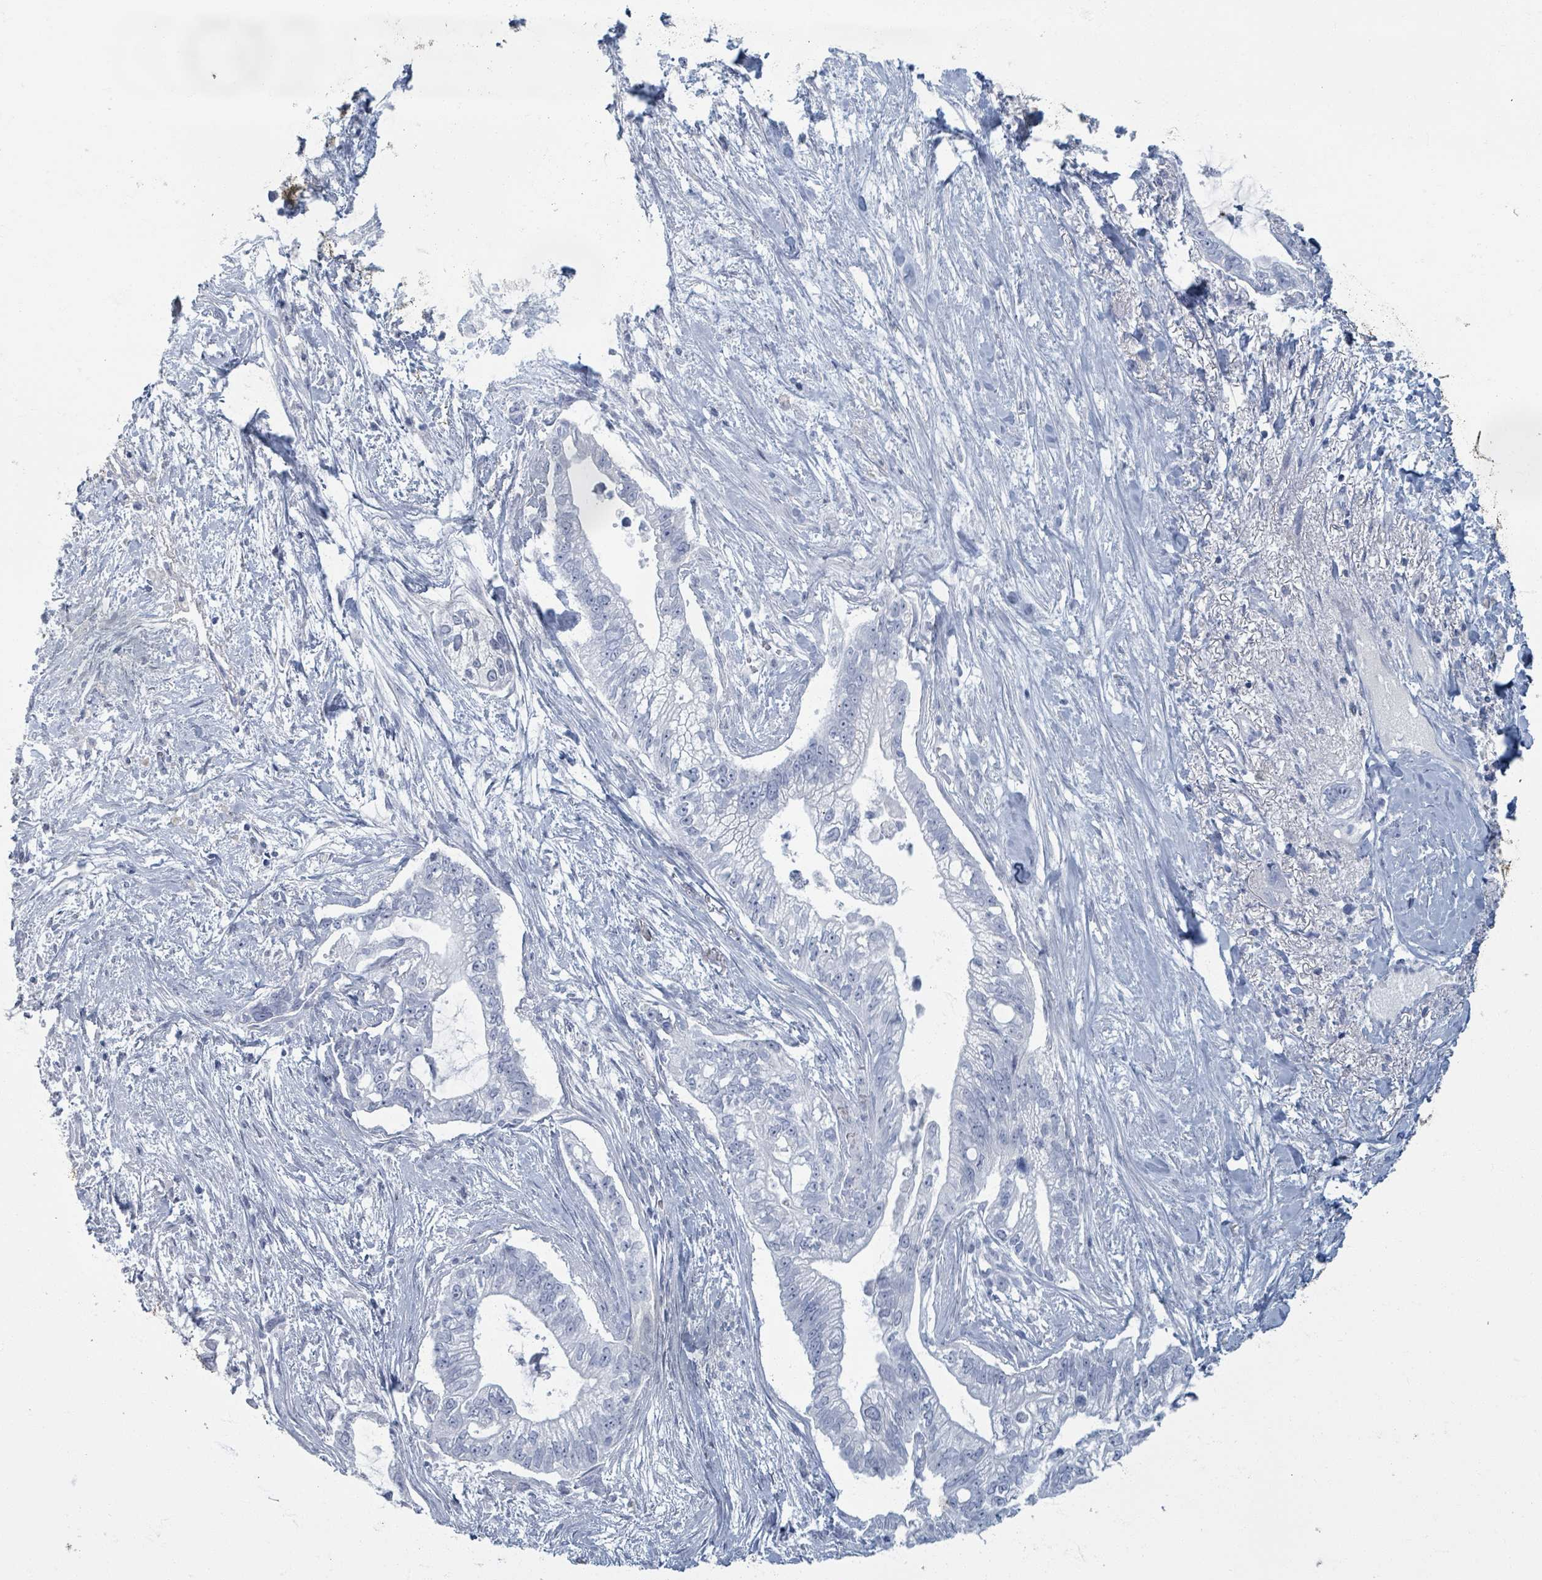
{"staining": {"intensity": "negative", "quantity": "none", "location": "none"}, "tissue": "pancreatic cancer", "cell_type": "Tumor cells", "image_type": "cancer", "snomed": [{"axis": "morphology", "description": "Adenocarcinoma, NOS"}, {"axis": "topography", "description": "Pancreas"}], "caption": "Tumor cells are negative for protein expression in human pancreatic cancer (adenocarcinoma).", "gene": "TAS2R1", "patient": {"sex": "male", "age": 70}}